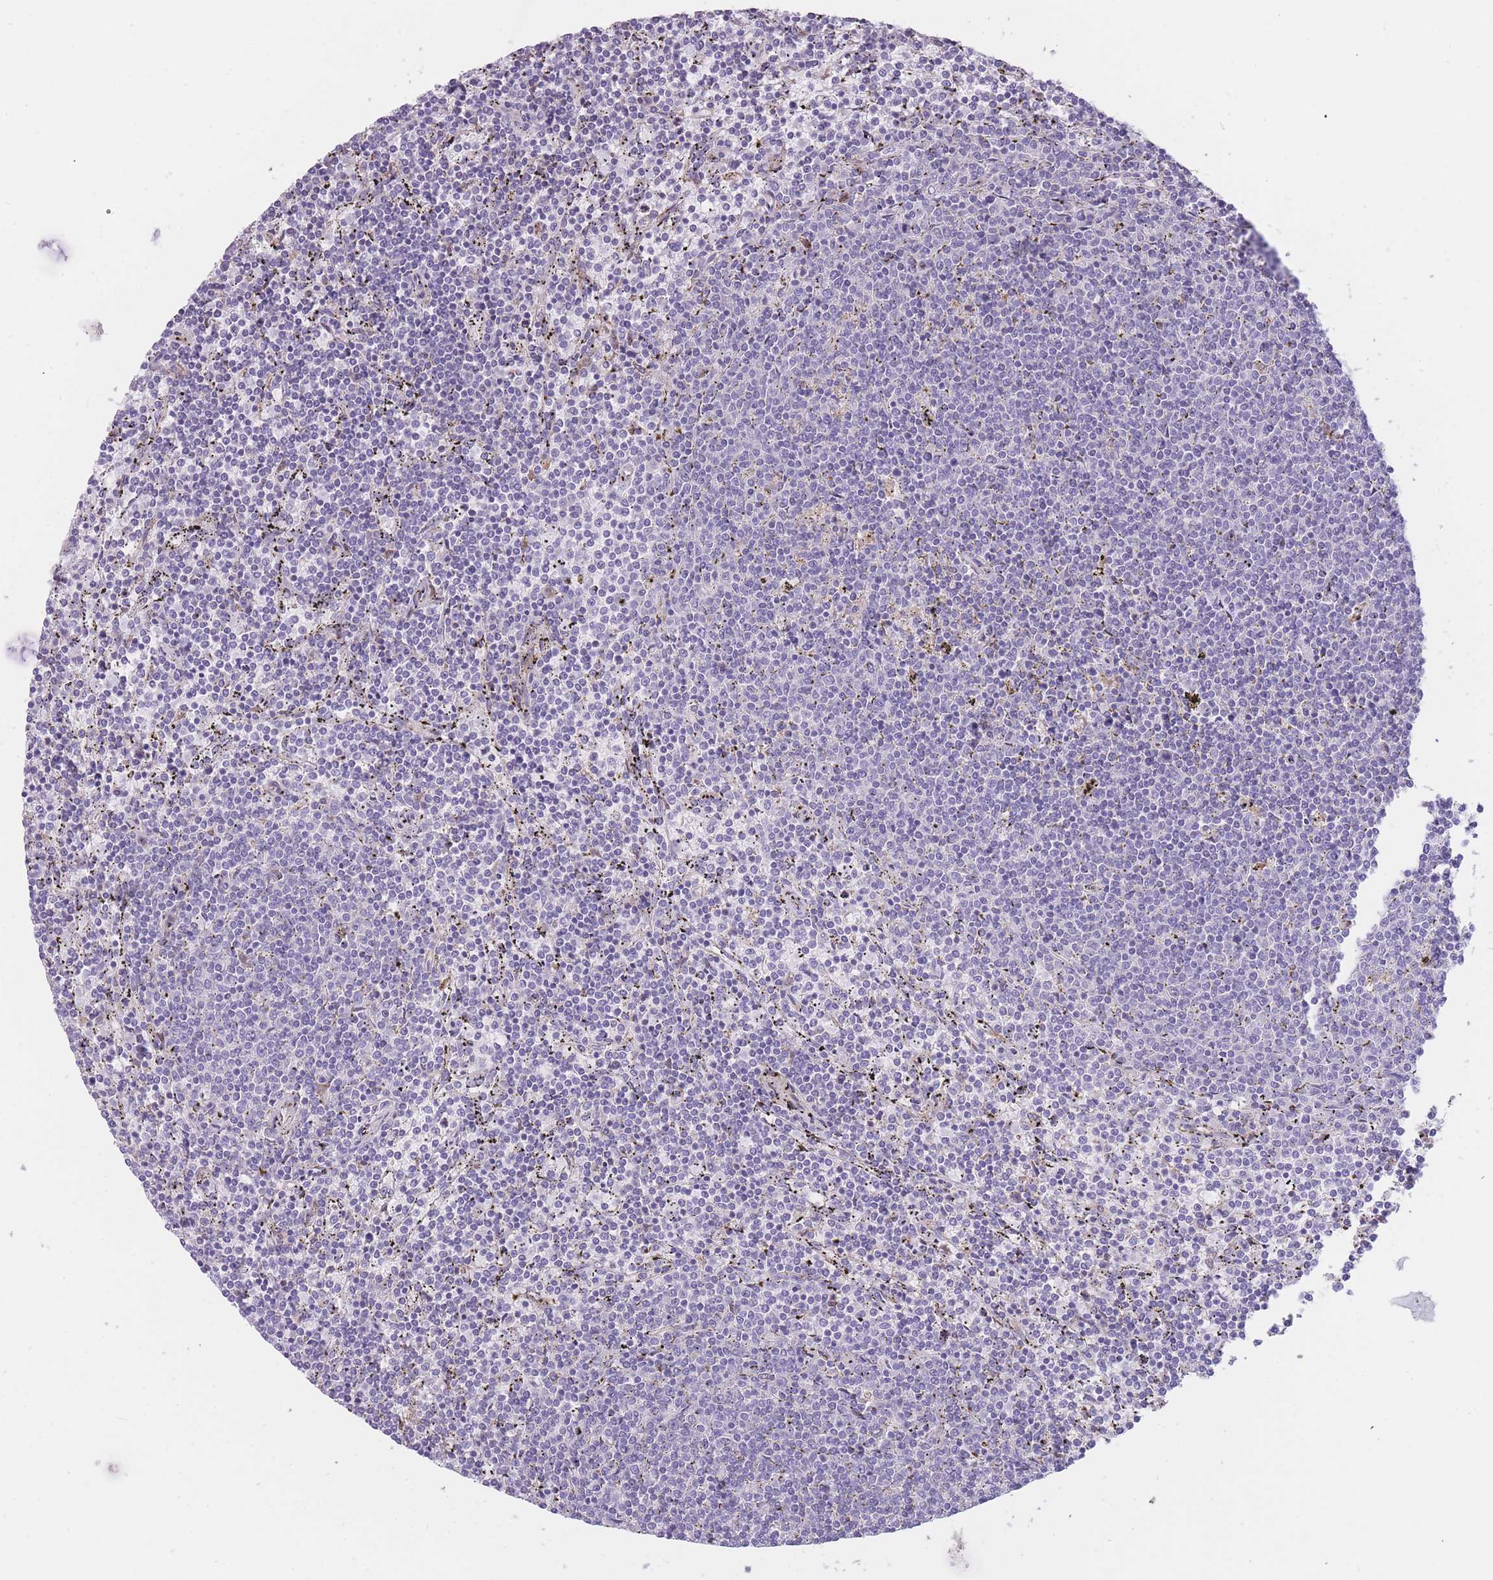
{"staining": {"intensity": "negative", "quantity": "none", "location": "none"}, "tissue": "lymphoma", "cell_type": "Tumor cells", "image_type": "cancer", "snomed": [{"axis": "morphology", "description": "Malignant lymphoma, non-Hodgkin's type, Low grade"}, {"axis": "topography", "description": "Spleen"}], "caption": "A histopathology image of human malignant lymphoma, non-Hodgkin's type (low-grade) is negative for staining in tumor cells.", "gene": "IMPG1", "patient": {"sex": "female", "age": 50}}